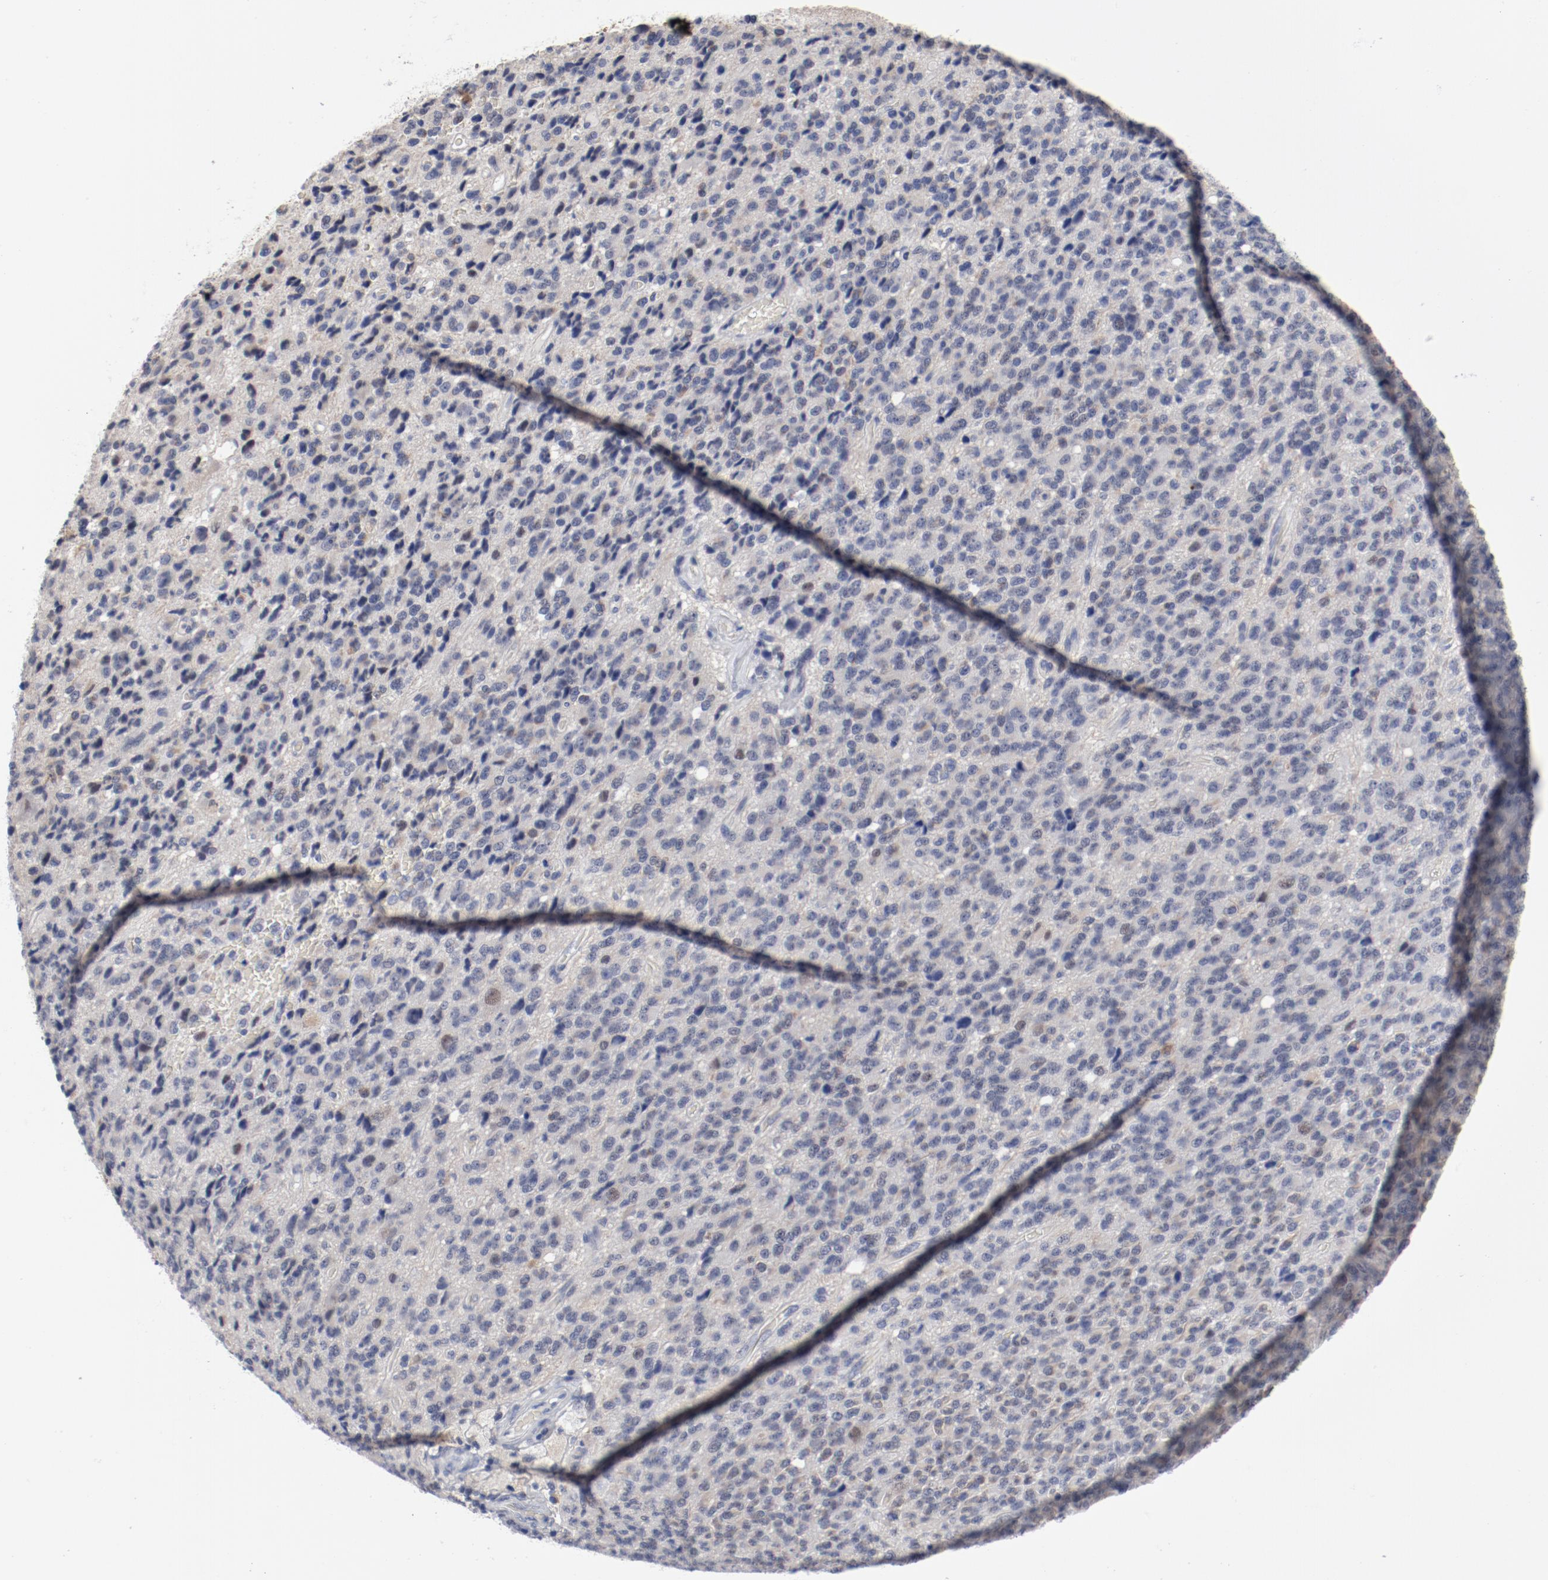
{"staining": {"intensity": "moderate", "quantity": "<25%", "location": "cytoplasmic/membranous"}, "tissue": "glioma", "cell_type": "Tumor cells", "image_type": "cancer", "snomed": [{"axis": "morphology", "description": "Glioma, malignant, High grade"}, {"axis": "topography", "description": "pancreas cauda"}], "caption": "Tumor cells reveal moderate cytoplasmic/membranous staining in approximately <25% of cells in glioma.", "gene": "ANKLE2", "patient": {"sex": "male", "age": 60}}